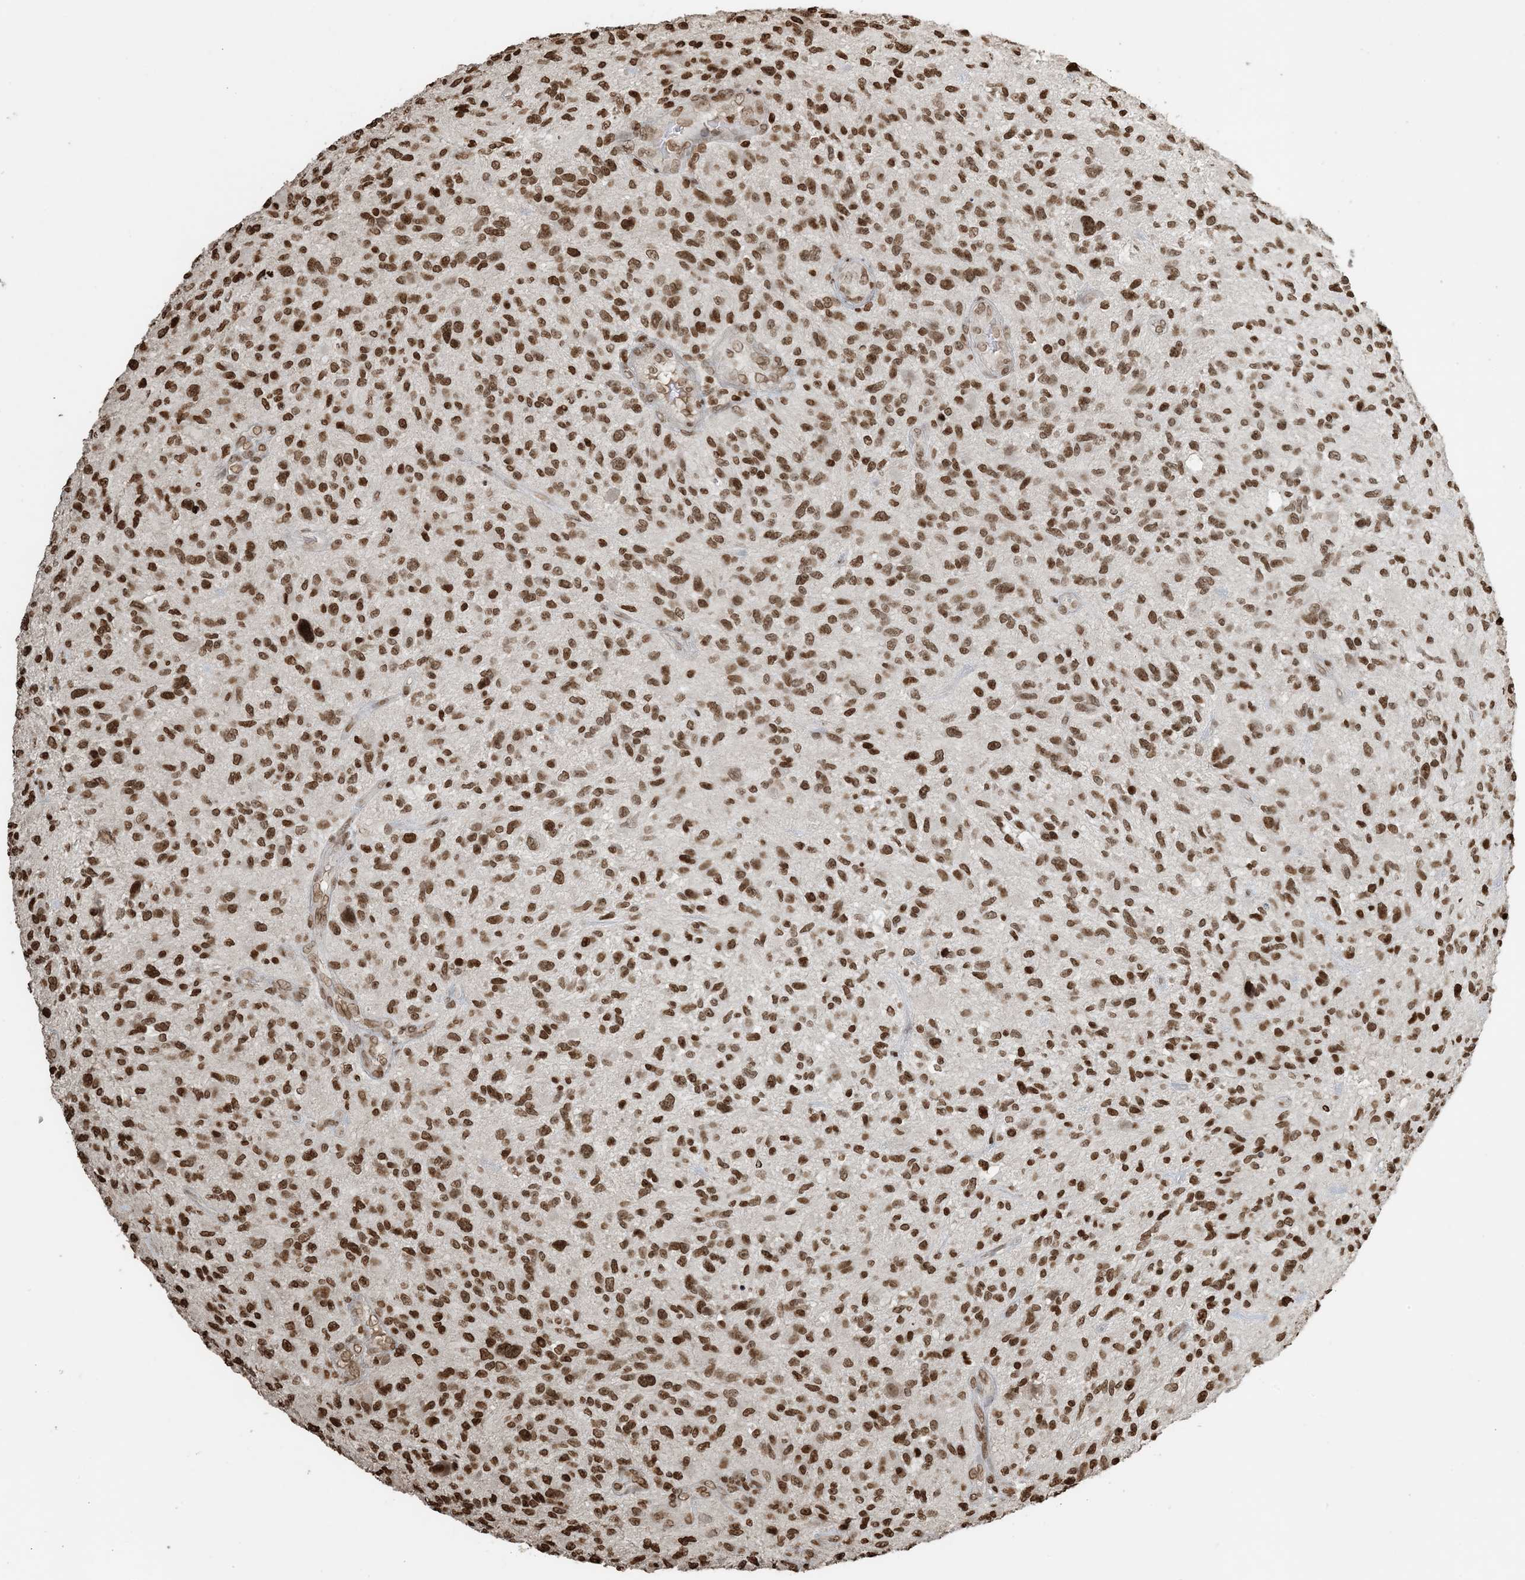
{"staining": {"intensity": "strong", "quantity": ">75%", "location": "nuclear"}, "tissue": "glioma", "cell_type": "Tumor cells", "image_type": "cancer", "snomed": [{"axis": "morphology", "description": "Glioma, malignant, High grade"}, {"axis": "topography", "description": "Brain"}], "caption": "Immunohistochemical staining of malignant high-grade glioma demonstrates strong nuclear protein positivity in about >75% of tumor cells.", "gene": "H3-3B", "patient": {"sex": "male", "age": 47}}